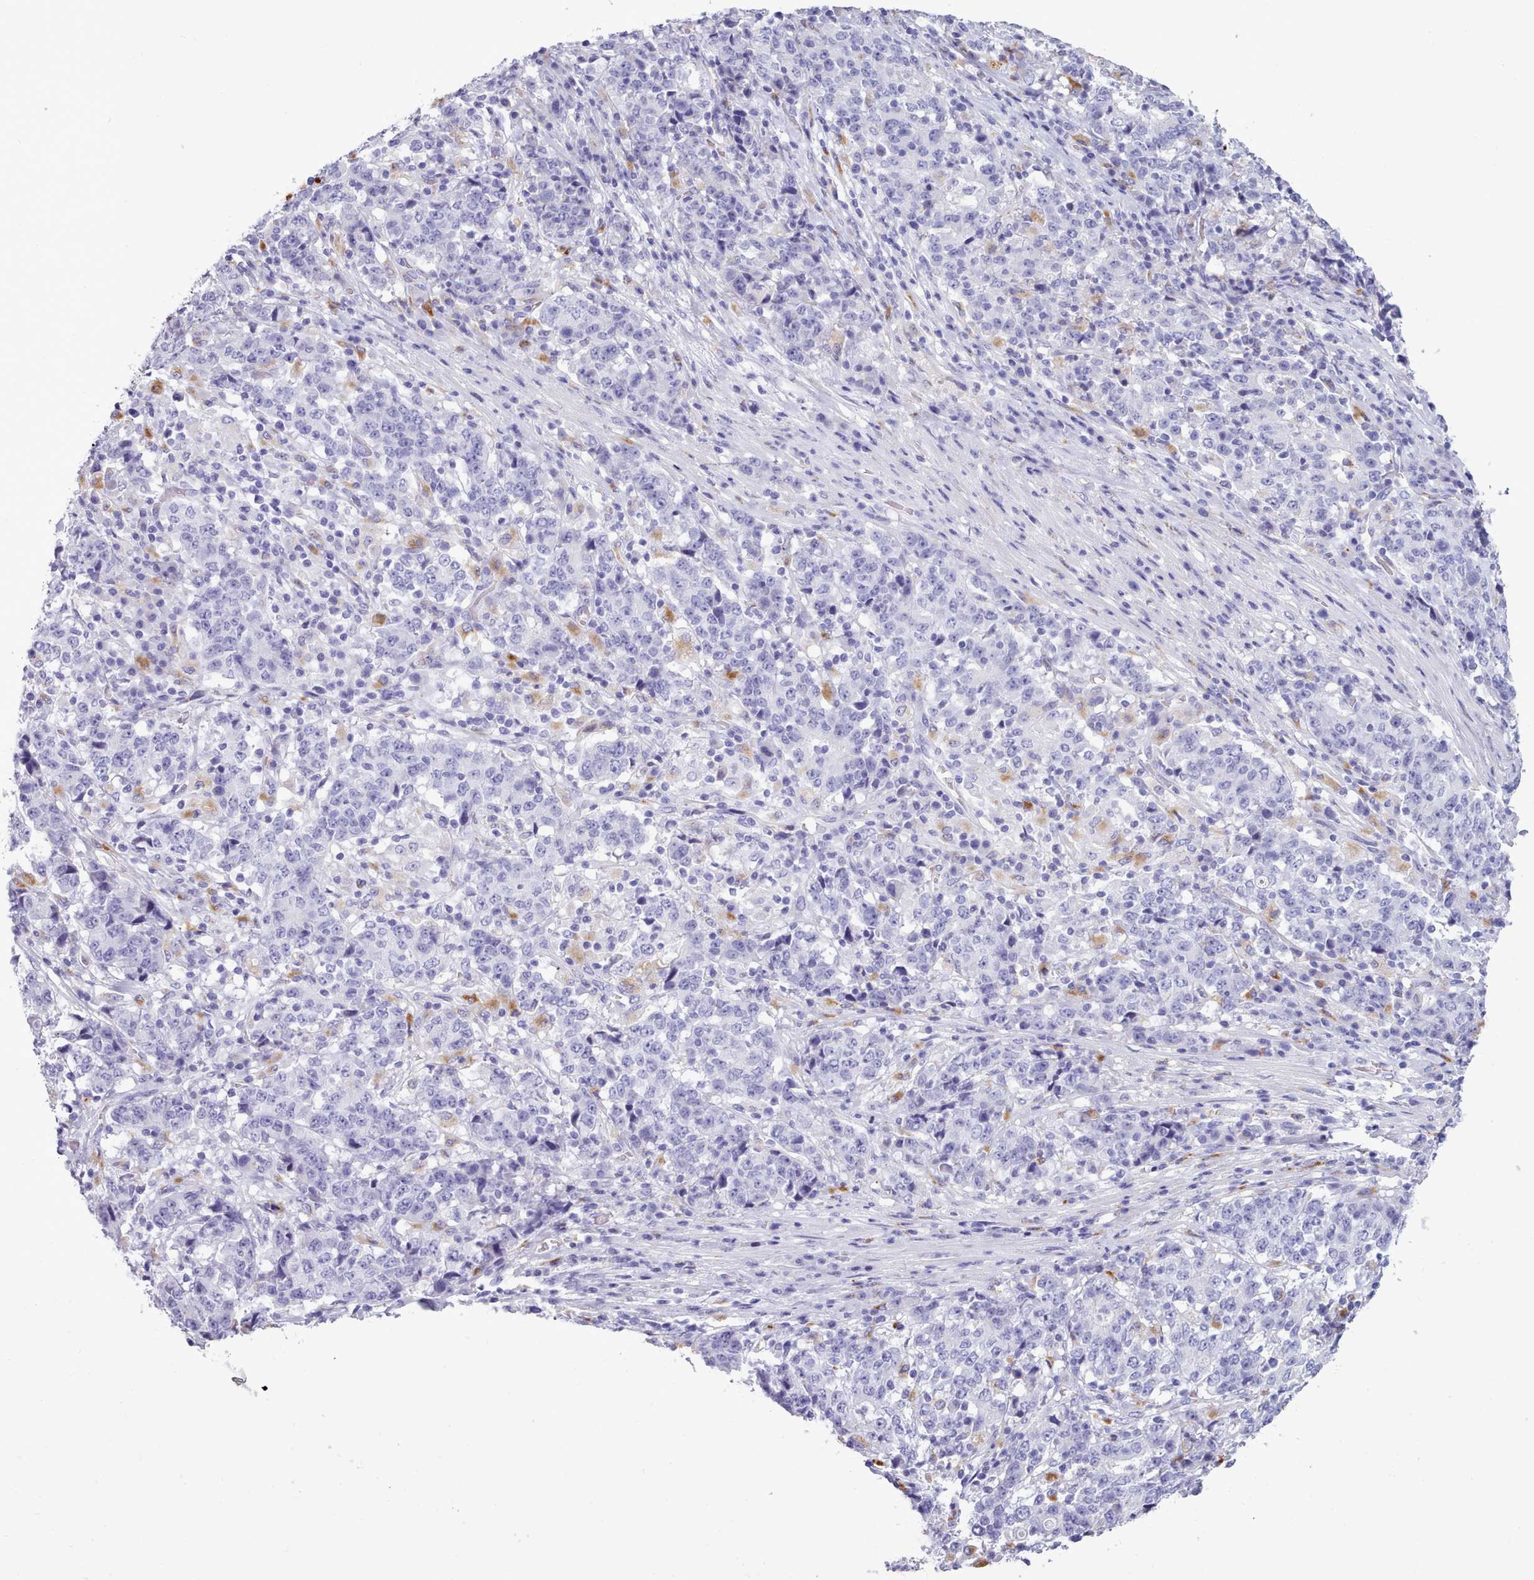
{"staining": {"intensity": "negative", "quantity": "none", "location": "none"}, "tissue": "stomach cancer", "cell_type": "Tumor cells", "image_type": "cancer", "snomed": [{"axis": "morphology", "description": "Adenocarcinoma, NOS"}, {"axis": "topography", "description": "Stomach"}], "caption": "This is a histopathology image of immunohistochemistry staining of stomach adenocarcinoma, which shows no staining in tumor cells. (Stains: DAB (3,3'-diaminobenzidine) immunohistochemistry (IHC) with hematoxylin counter stain, Microscopy: brightfield microscopy at high magnification).", "gene": "GAA", "patient": {"sex": "male", "age": 59}}